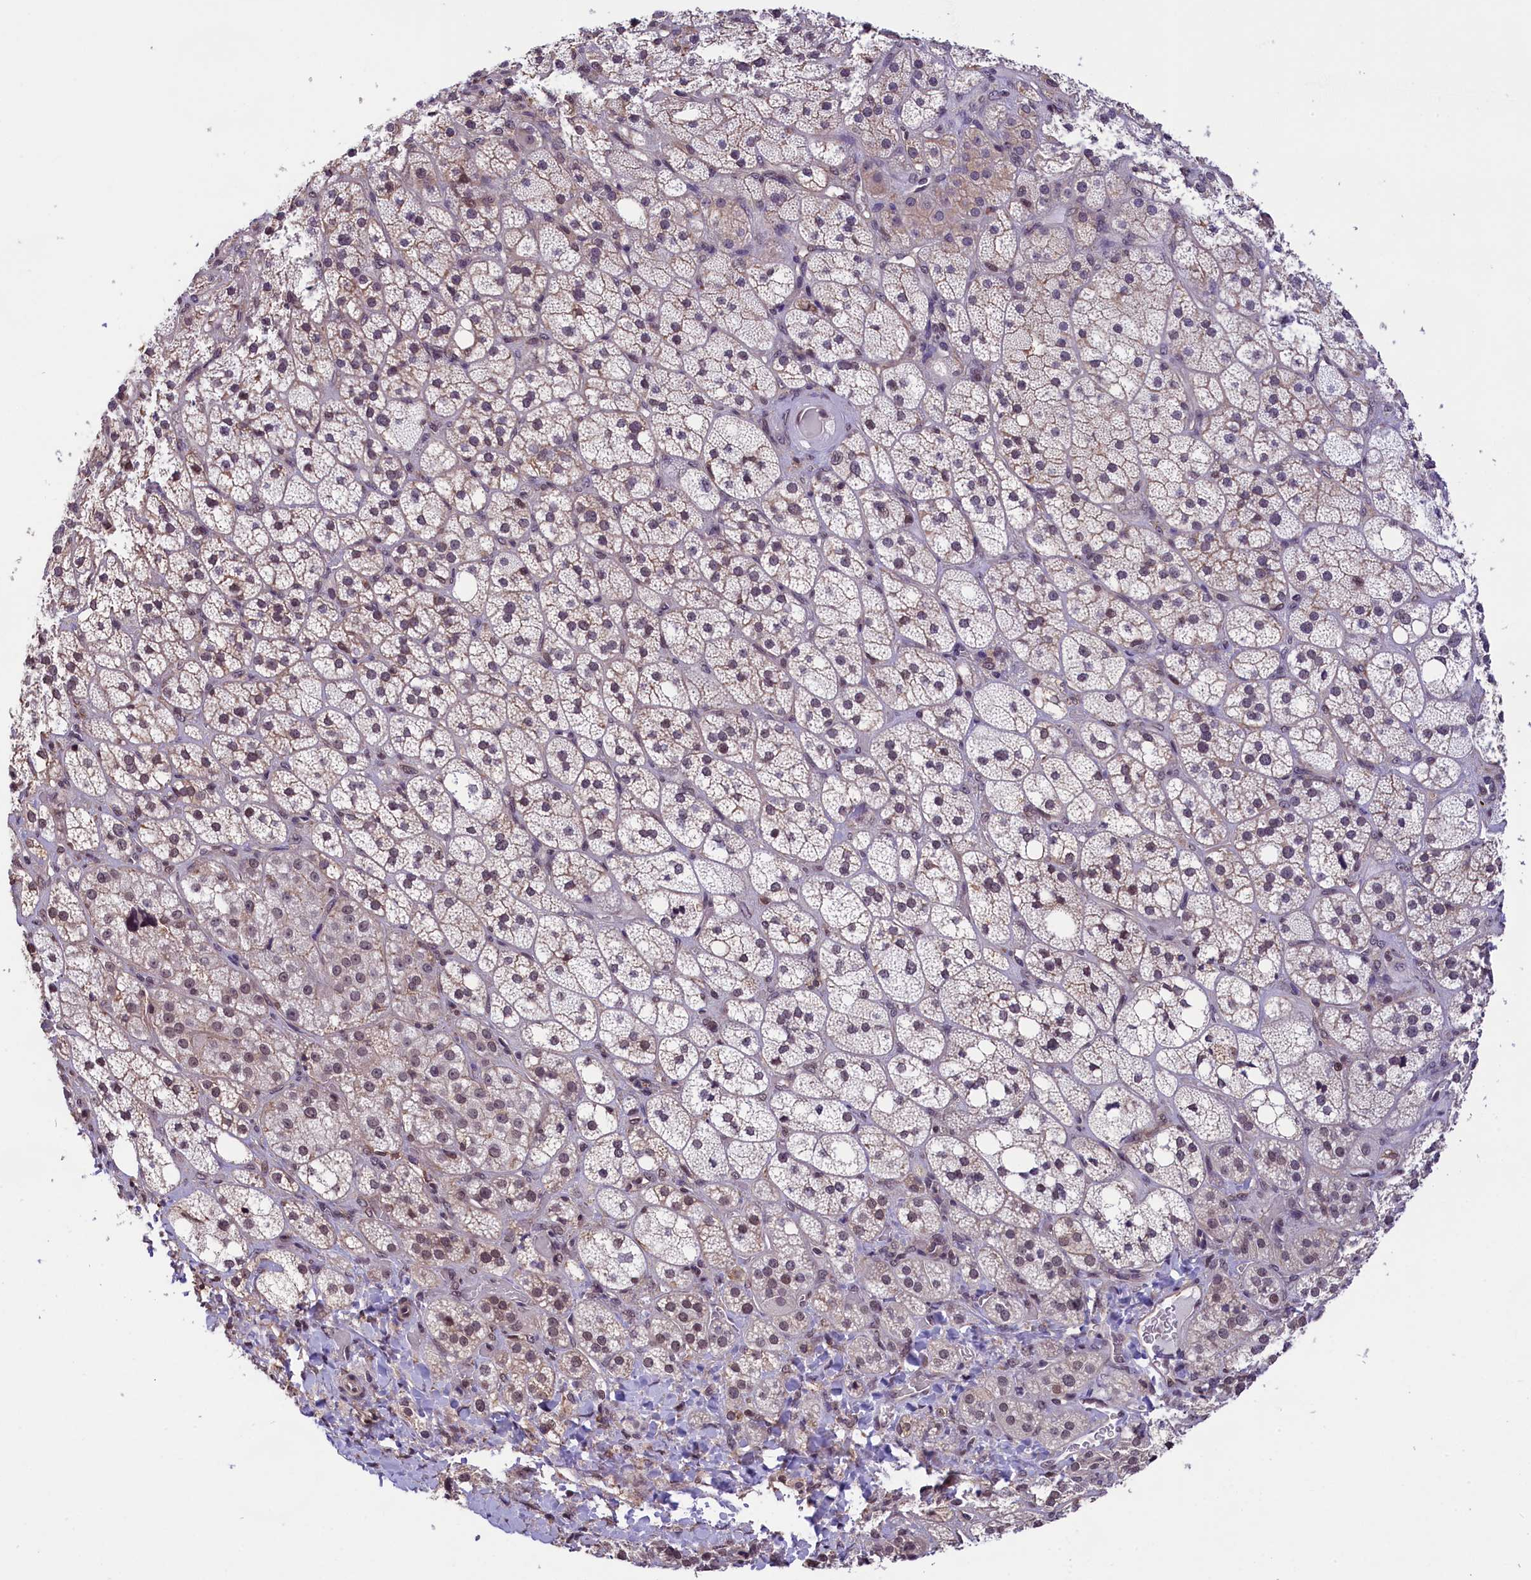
{"staining": {"intensity": "weak", "quantity": "25%-75%", "location": "cytoplasmic/membranous,nuclear"}, "tissue": "adrenal gland", "cell_type": "Glandular cells", "image_type": "normal", "snomed": [{"axis": "morphology", "description": "Normal tissue, NOS"}, {"axis": "topography", "description": "Adrenal gland"}], "caption": "Immunohistochemistry (IHC) (DAB (3,3'-diaminobenzidine)) staining of normal human adrenal gland shows weak cytoplasmic/membranous,nuclear protein expression in about 25%-75% of glandular cells. (Stains: DAB (3,3'-diaminobenzidine) in brown, nuclei in blue, Microscopy: brightfield microscopy at high magnification).", "gene": "ZC3H4", "patient": {"sex": "male", "age": 61}}